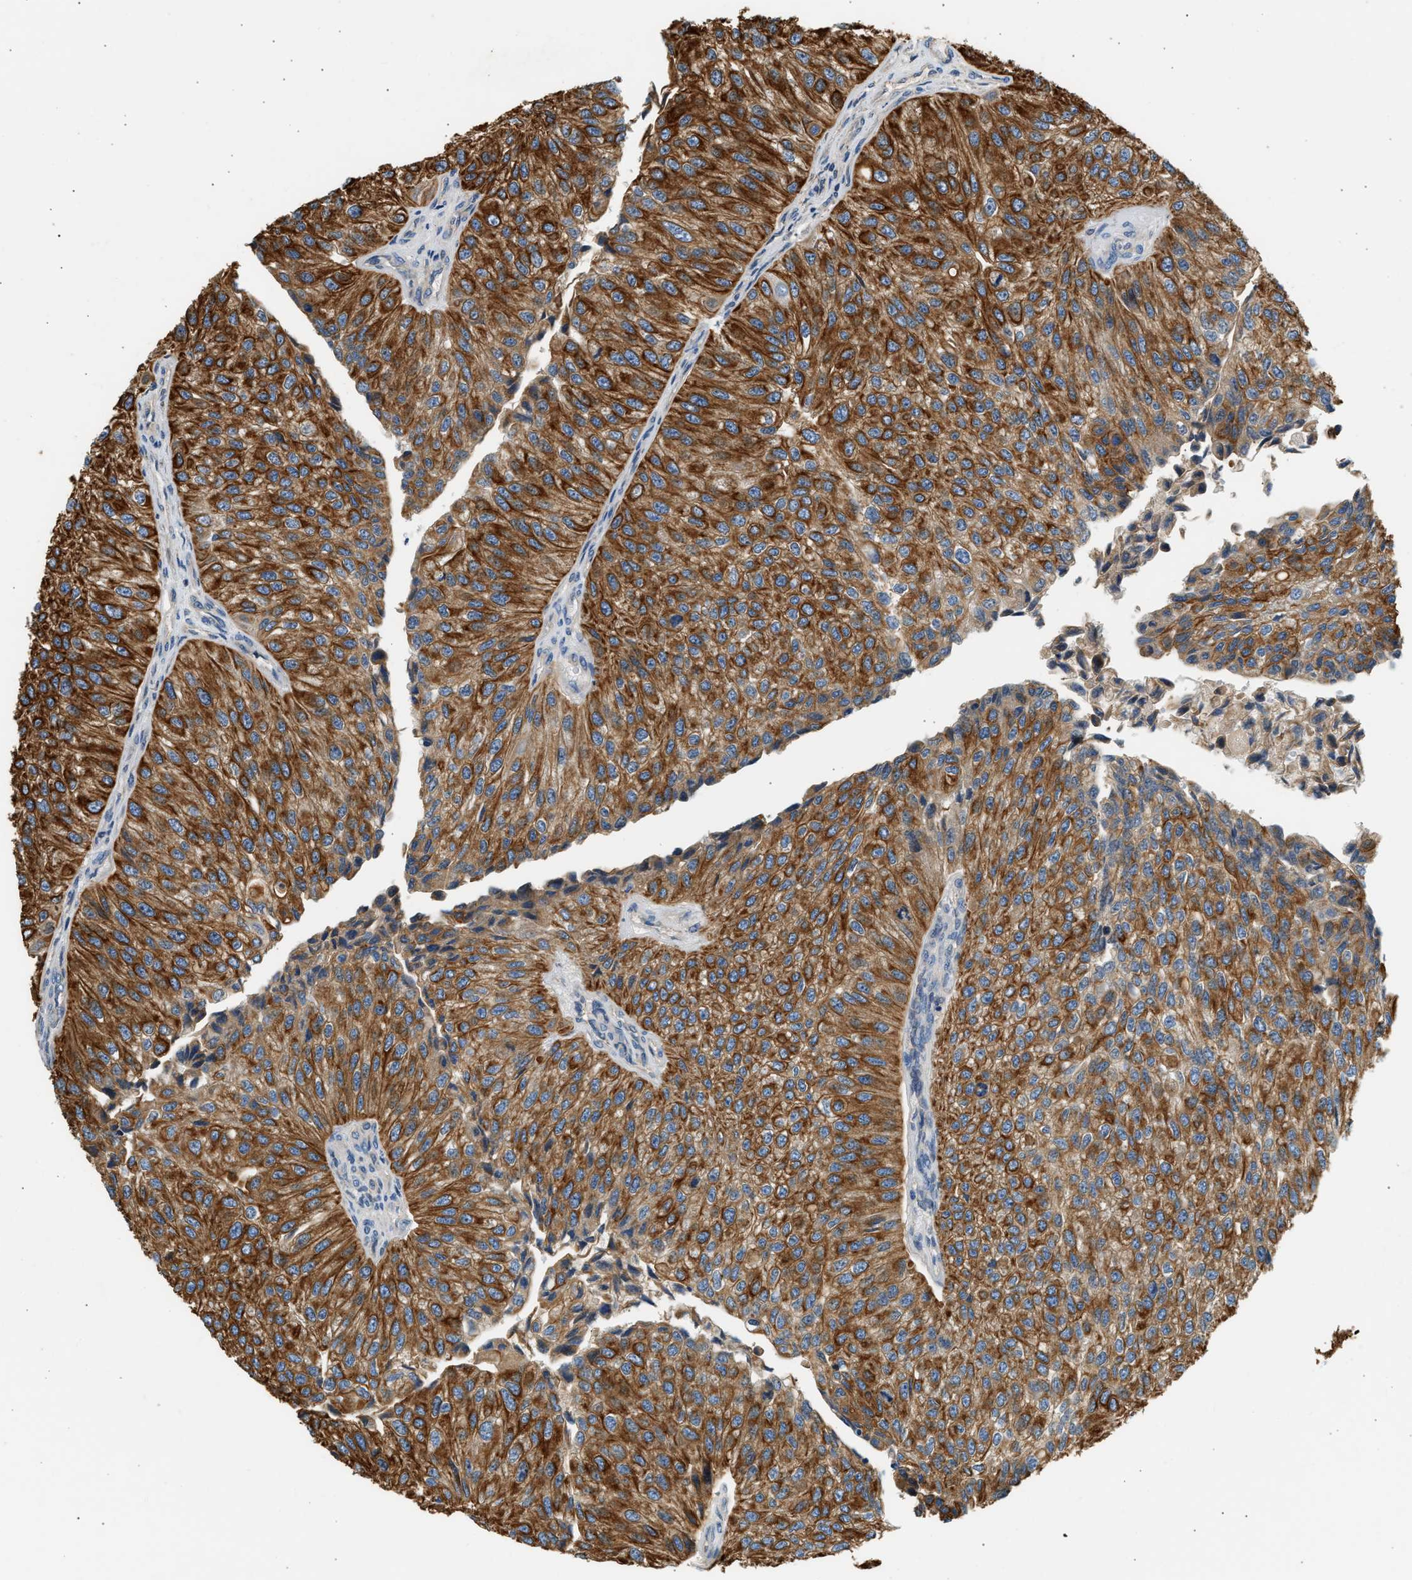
{"staining": {"intensity": "strong", "quantity": ">75%", "location": "cytoplasmic/membranous"}, "tissue": "urothelial cancer", "cell_type": "Tumor cells", "image_type": "cancer", "snomed": [{"axis": "morphology", "description": "Urothelial carcinoma, High grade"}, {"axis": "topography", "description": "Kidney"}, {"axis": "topography", "description": "Urinary bladder"}], "caption": "A histopathology image of urothelial cancer stained for a protein exhibits strong cytoplasmic/membranous brown staining in tumor cells.", "gene": "WDR31", "patient": {"sex": "male", "age": 77}}